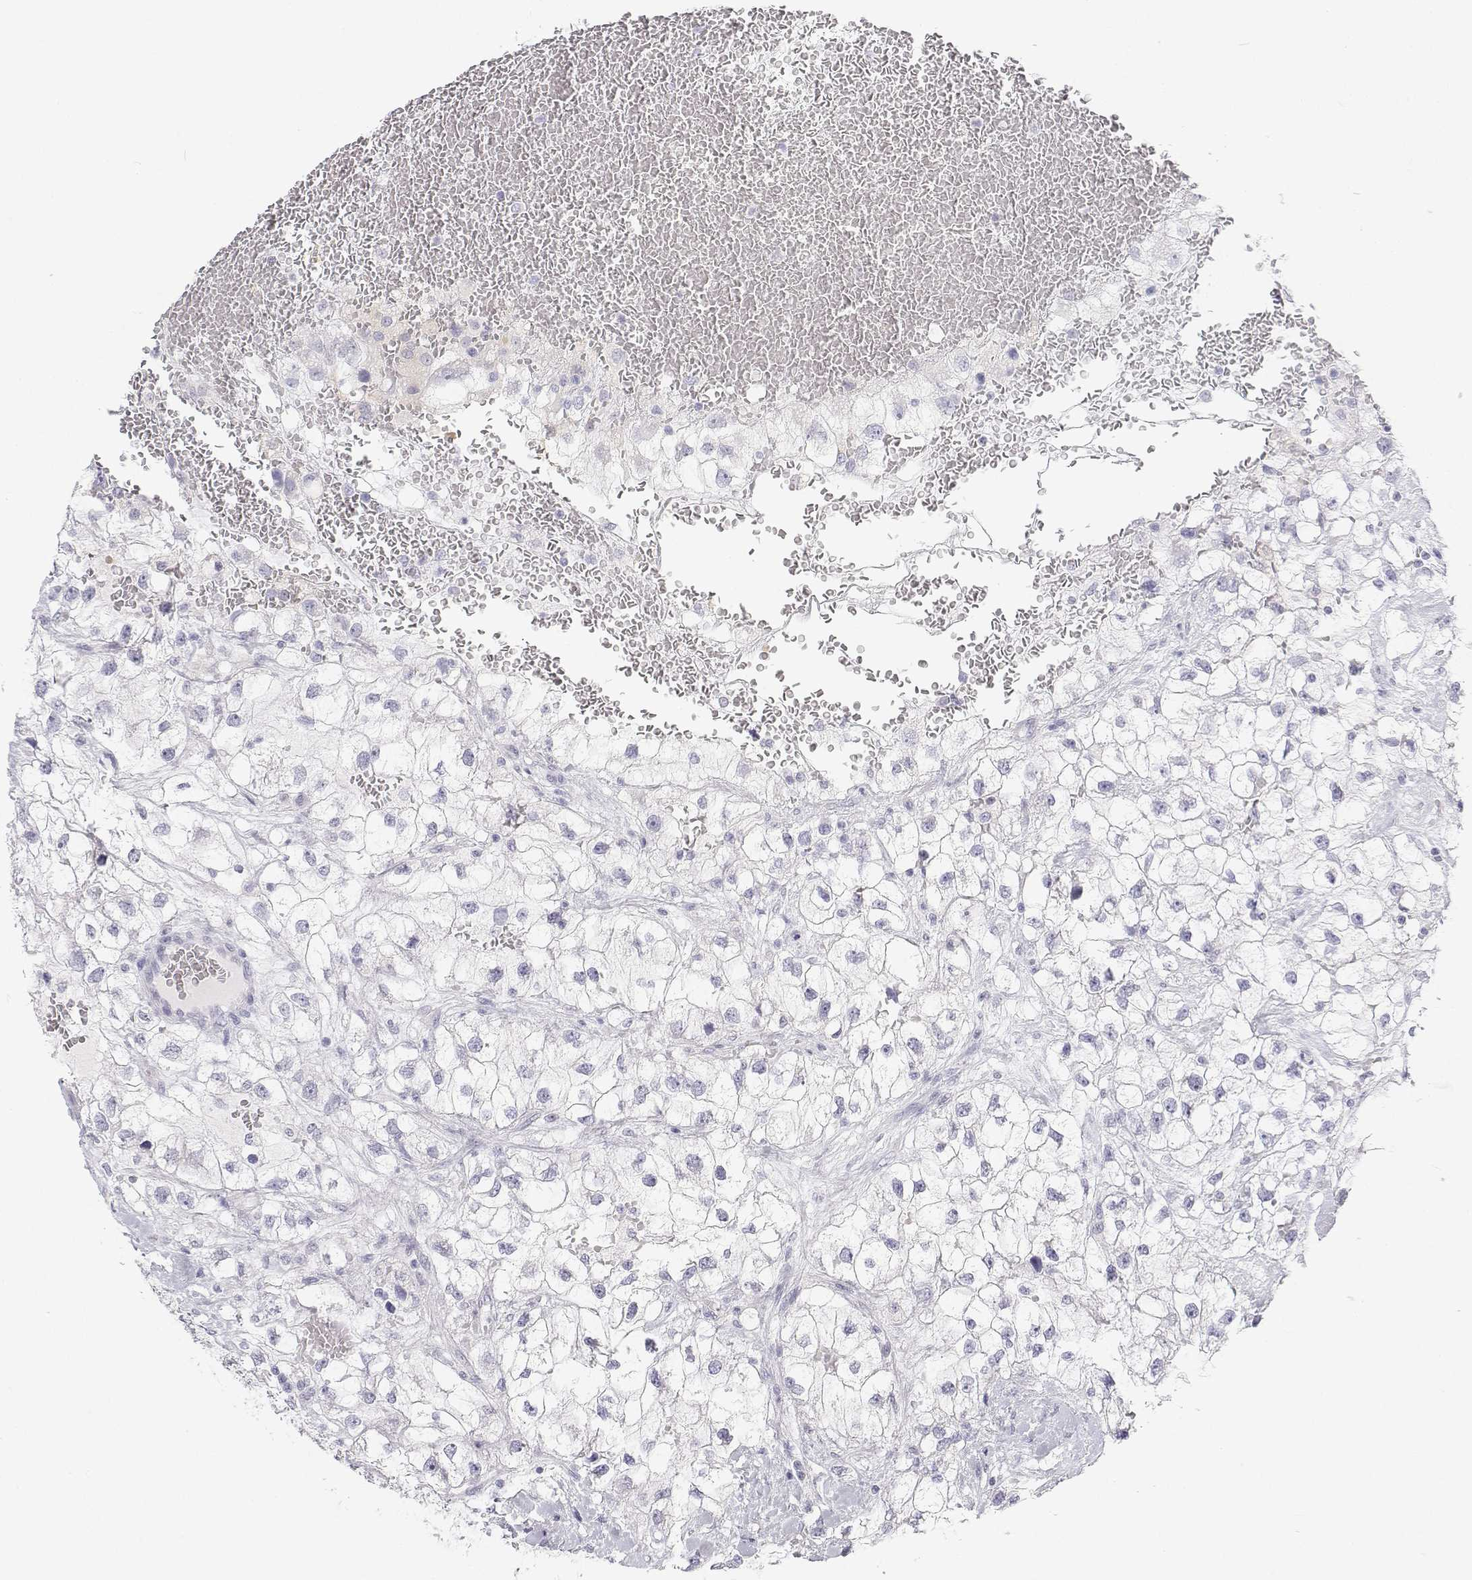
{"staining": {"intensity": "negative", "quantity": "none", "location": "none"}, "tissue": "renal cancer", "cell_type": "Tumor cells", "image_type": "cancer", "snomed": [{"axis": "morphology", "description": "Adenocarcinoma, NOS"}, {"axis": "topography", "description": "Kidney"}], "caption": "IHC of human renal cancer exhibits no expression in tumor cells. Brightfield microscopy of immunohistochemistry (IHC) stained with DAB (3,3'-diaminobenzidine) (brown) and hematoxylin (blue), captured at high magnification.", "gene": "TTN", "patient": {"sex": "male", "age": 59}}